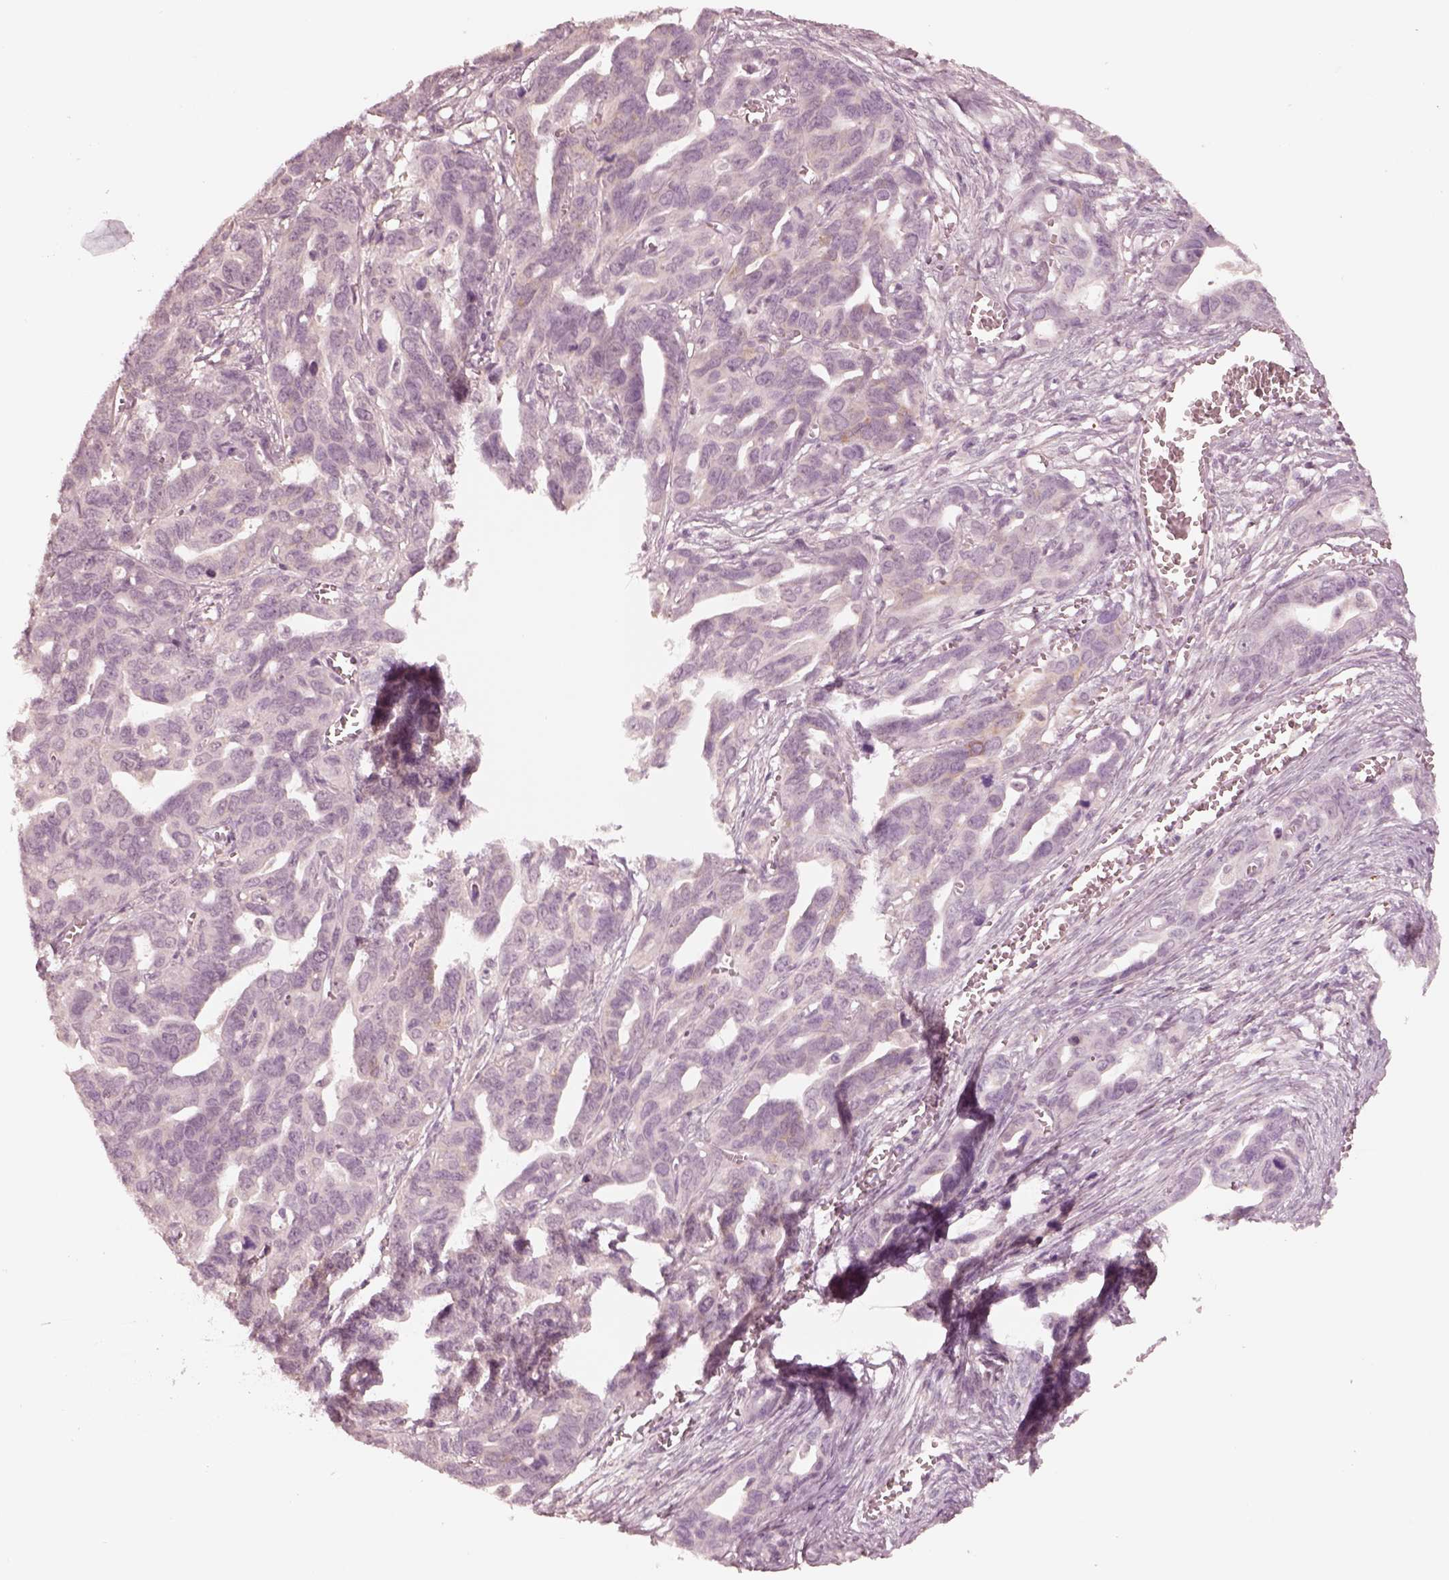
{"staining": {"intensity": "negative", "quantity": "none", "location": "none"}, "tissue": "ovarian cancer", "cell_type": "Tumor cells", "image_type": "cancer", "snomed": [{"axis": "morphology", "description": "Cystadenocarcinoma, serous, NOS"}, {"axis": "topography", "description": "Ovary"}], "caption": "Immunohistochemistry (IHC) photomicrograph of human serous cystadenocarcinoma (ovarian) stained for a protein (brown), which displays no staining in tumor cells.", "gene": "DNAAF9", "patient": {"sex": "female", "age": 69}}